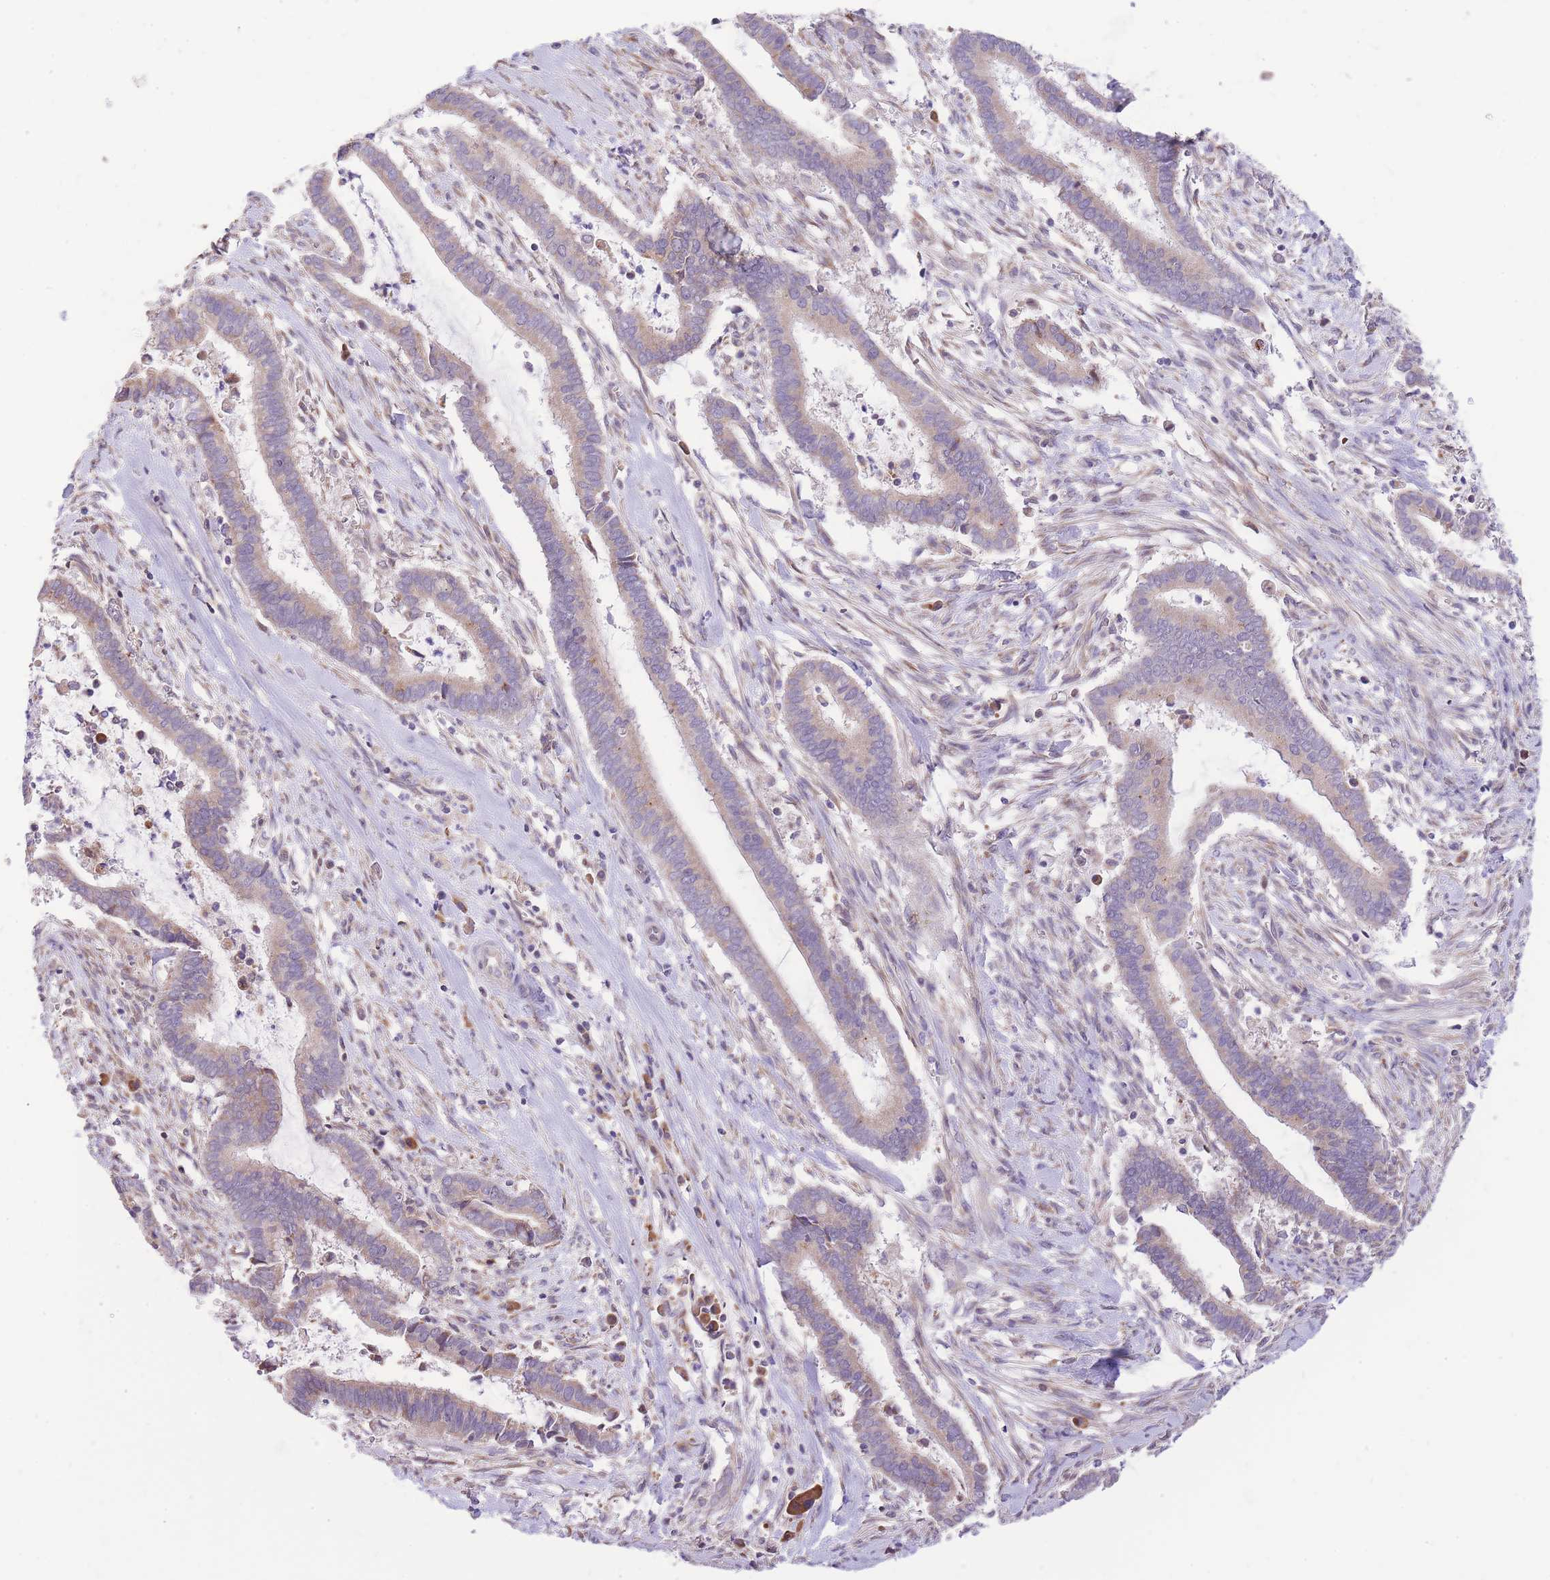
{"staining": {"intensity": "weak", "quantity": "<25%", "location": "cytoplasmic/membranous"}, "tissue": "cervical cancer", "cell_type": "Tumor cells", "image_type": "cancer", "snomed": [{"axis": "morphology", "description": "Adenocarcinoma, NOS"}, {"axis": "topography", "description": "Cervix"}], "caption": "This is a photomicrograph of IHC staining of cervical adenocarcinoma, which shows no expression in tumor cells.", "gene": "TOPAZ1", "patient": {"sex": "female", "age": 44}}